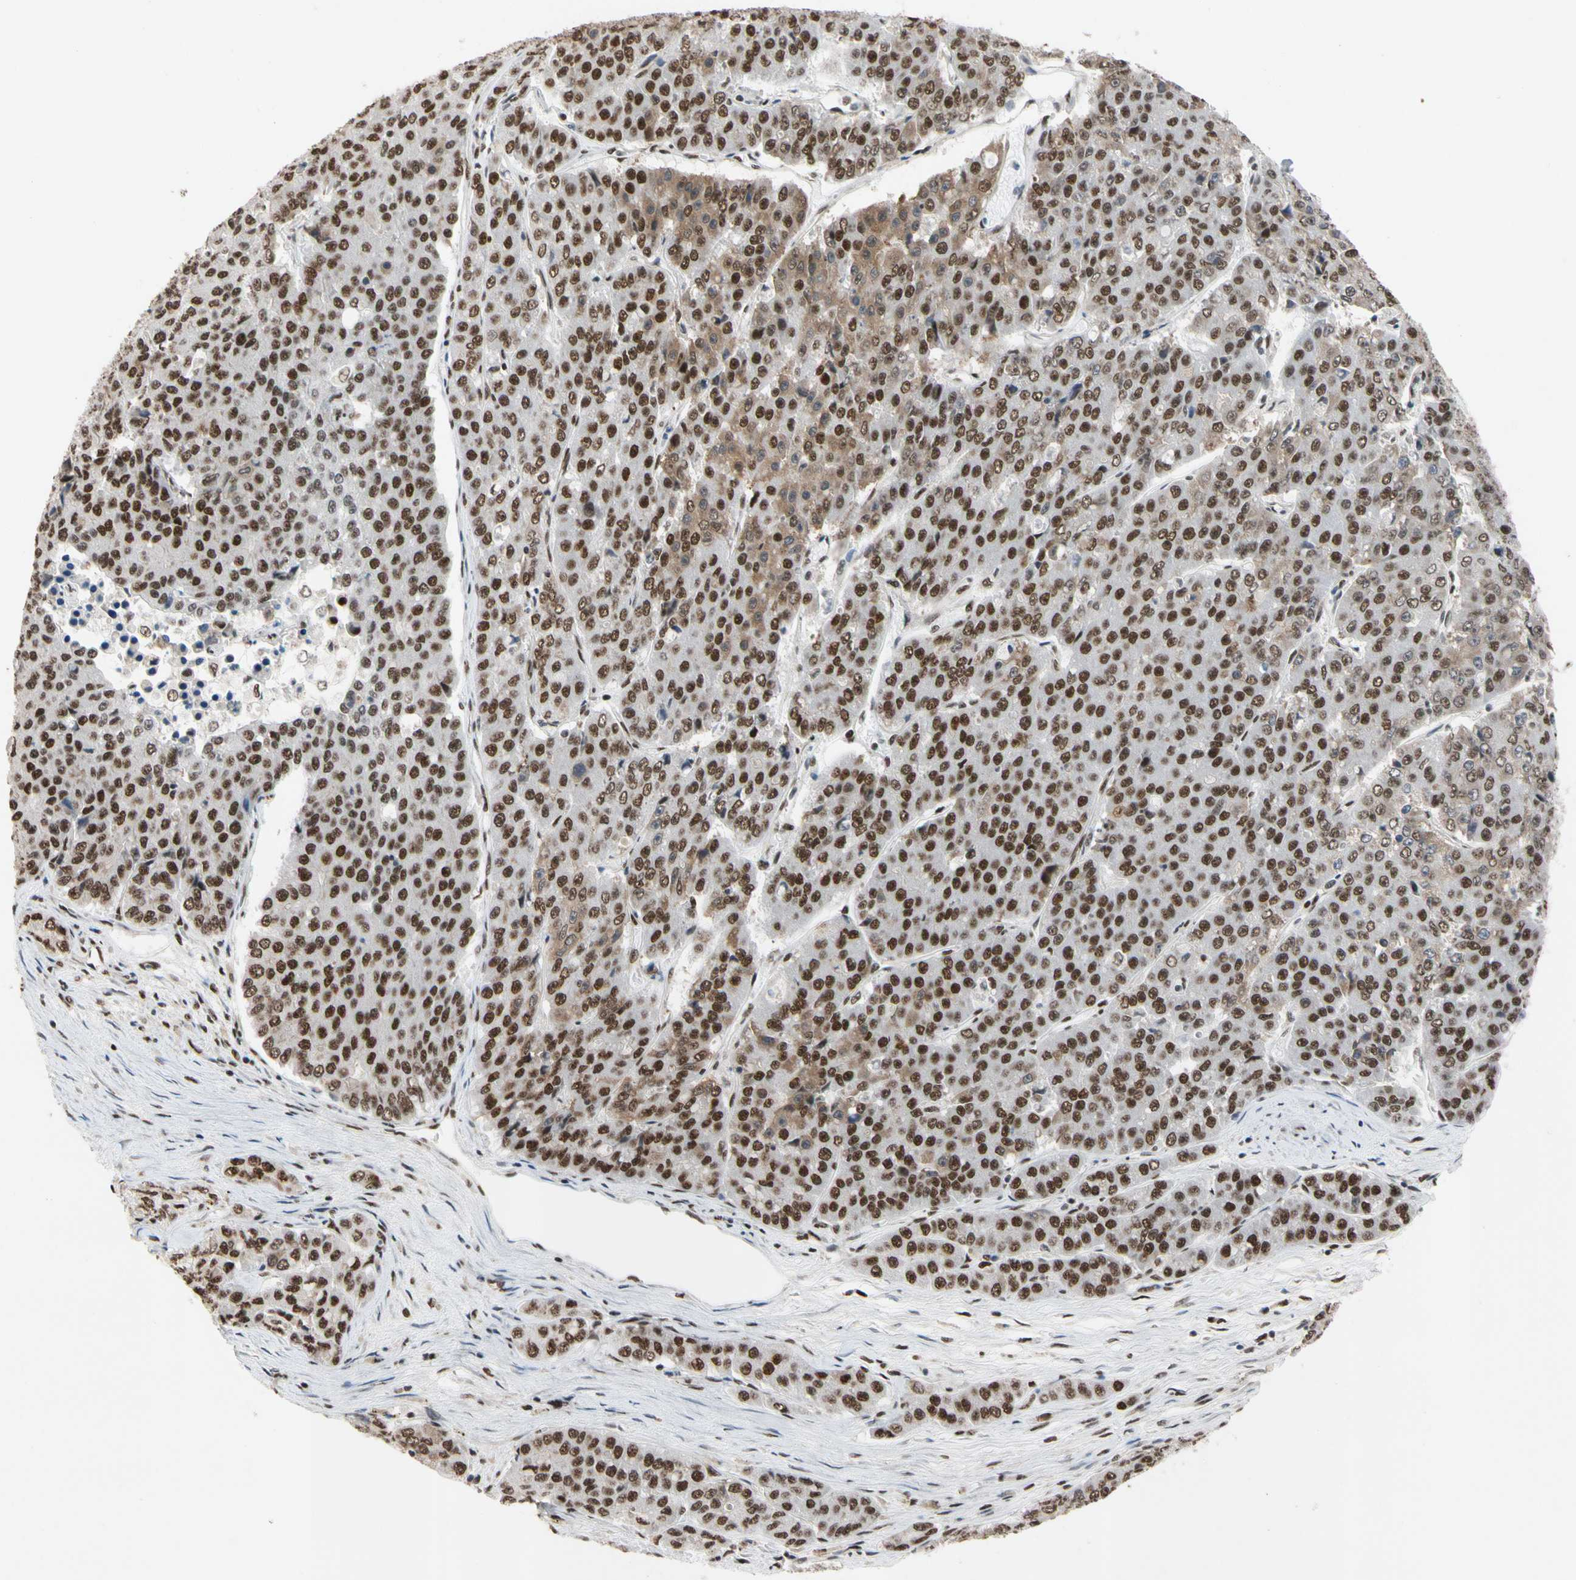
{"staining": {"intensity": "strong", "quantity": ">75%", "location": "nuclear"}, "tissue": "pancreatic cancer", "cell_type": "Tumor cells", "image_type": "cancer", "snomed": [{"axis": "morphology", "description": "Adenocarcinoma, NOS"}, {"axis": "topography", "description": "Pancreas"}], "caption": "IHC micrograph of human pancreatic cancer stained for a protein (brown), which reveals high levels of strong nuclear positivity in about >75% of tumor cells.", "gene": "FAM98B", "patient": {"sex": "male", "age": 50}}